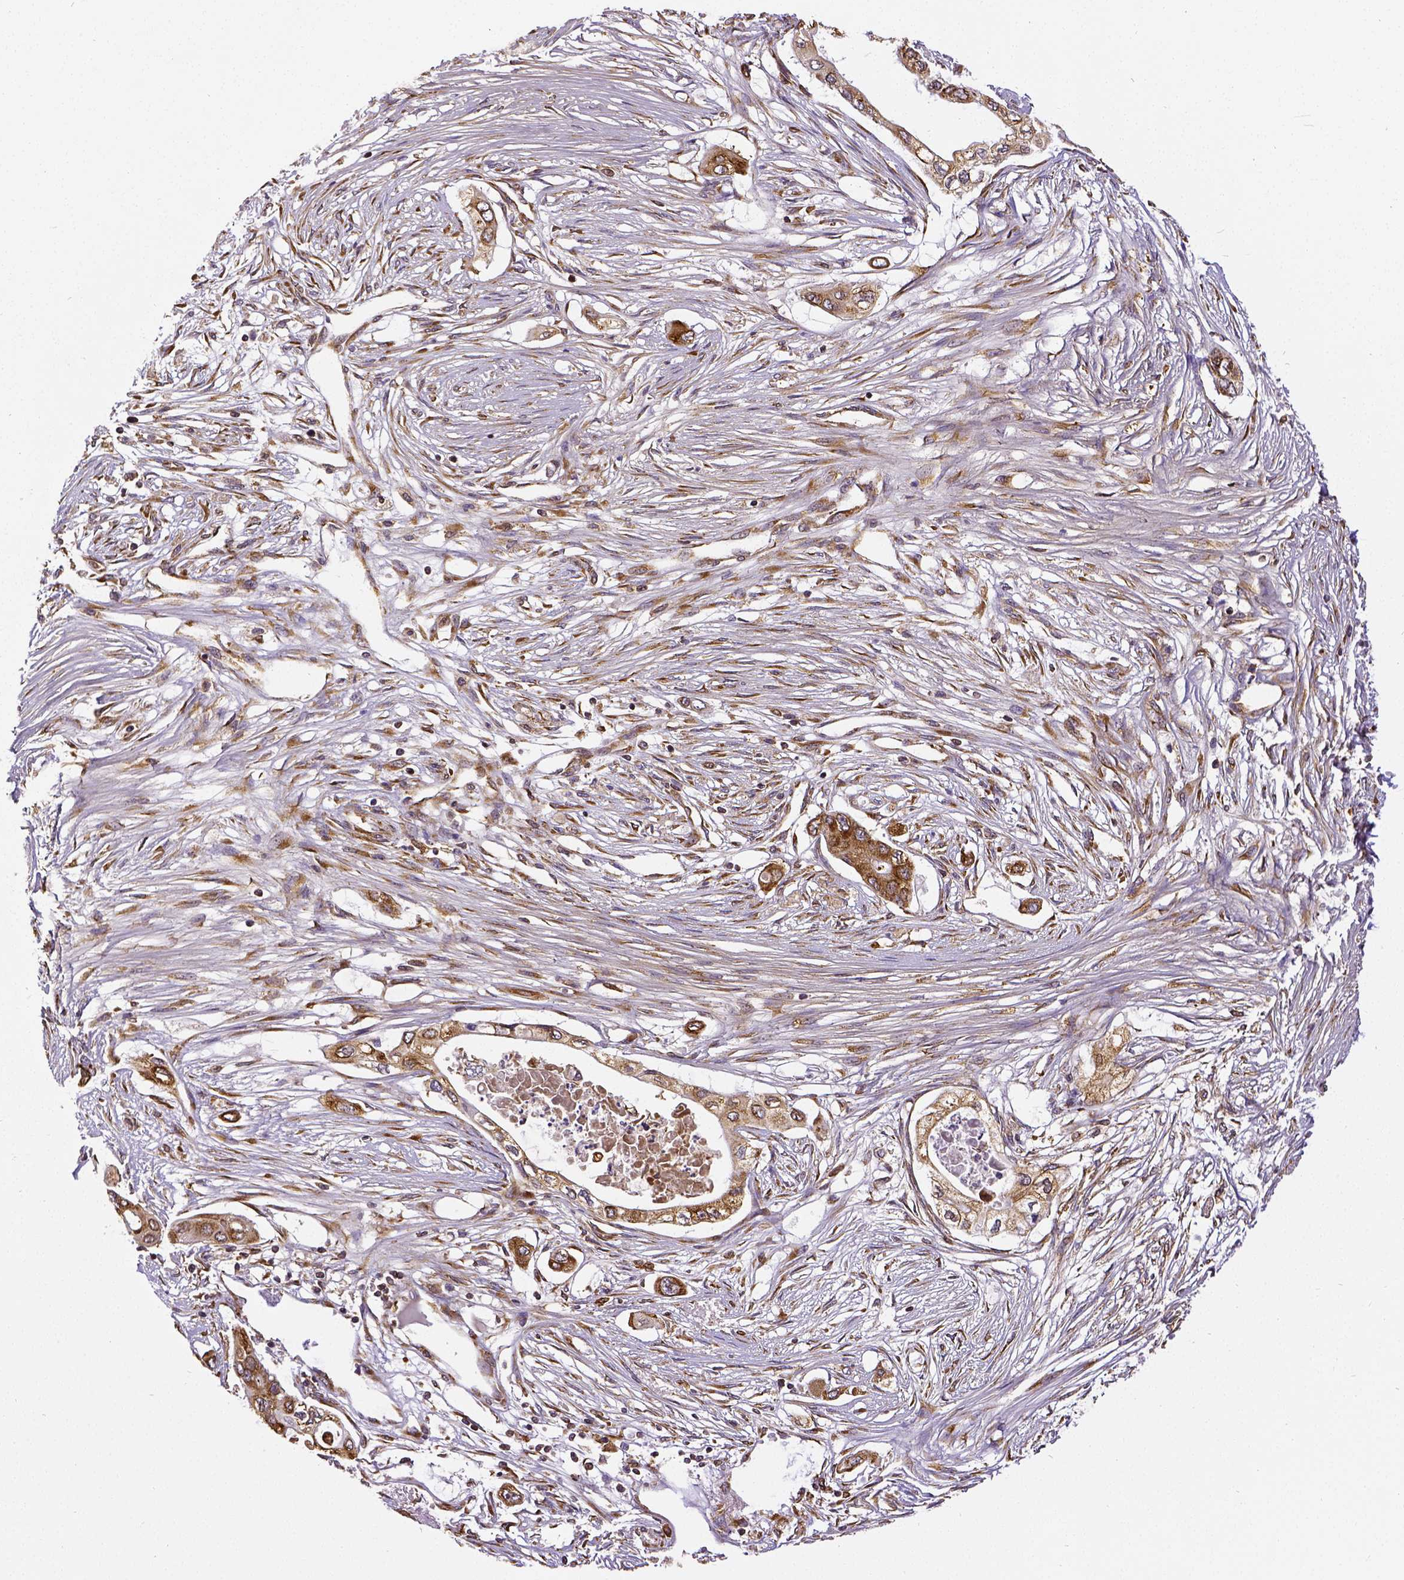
{"staining": {"intensity": "moderate", "quantity": ">75%", "location": "cytoplasmic/membranous"}, "tissue": "pancreatic cancer", "cell_type": "Tumor cells", "image_type": "cancer", "snomed": [{"axis": "morphology", "description": "Adenocarcinoma, NOS"}, {"axis": "topography", "description": "Pancreas"}], "caption": "Moderate cytoplasmic/membranous staining for a protein is identified in about >75% of tumor cells of adenocarcinoma (pancreatic) using immunohistochemistry (IHC).", "gene": "MTDH", "patient": {"sex": "female", "age": 63}}